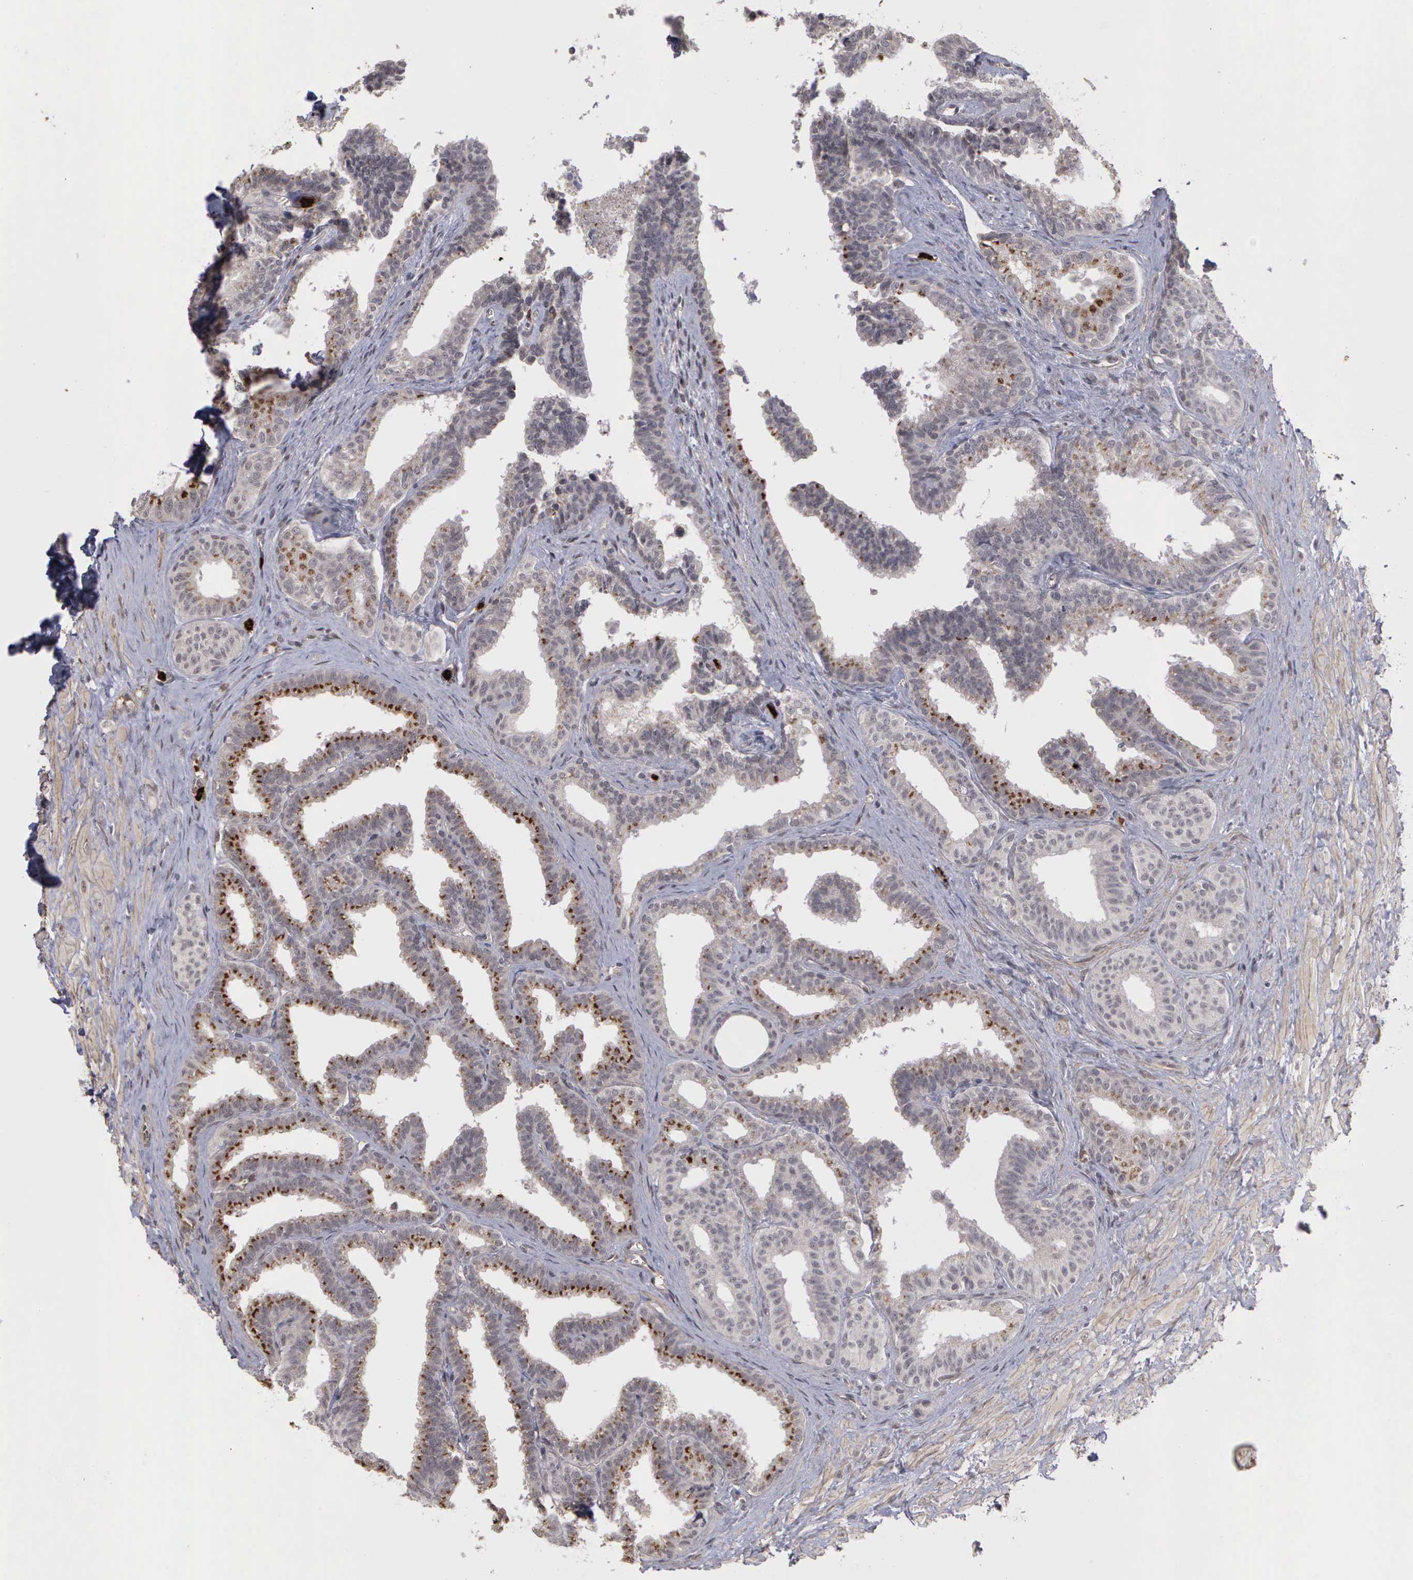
{"staining": {"intensity": "moderate", "quantity": ">75%", "location": "cytoplasmic/membranous"}, "tissue": "seminal vesicle", "cell_type": "Glandular cells", "image_type": "normal", "snomed": [{"axis": "morphology", "description": "Normal tissue, NOS"}, {"axis": "topography", "description": "Seminal veicle"}], "caption": "The photomicrograph exhibits staining of benign seminal vesicle, revealing moderate cytoplasmic/membranous protein staining (brown color) within glandular cells.", "gene": "MMP9", "patient": {"sex": "male", "age": 26}}